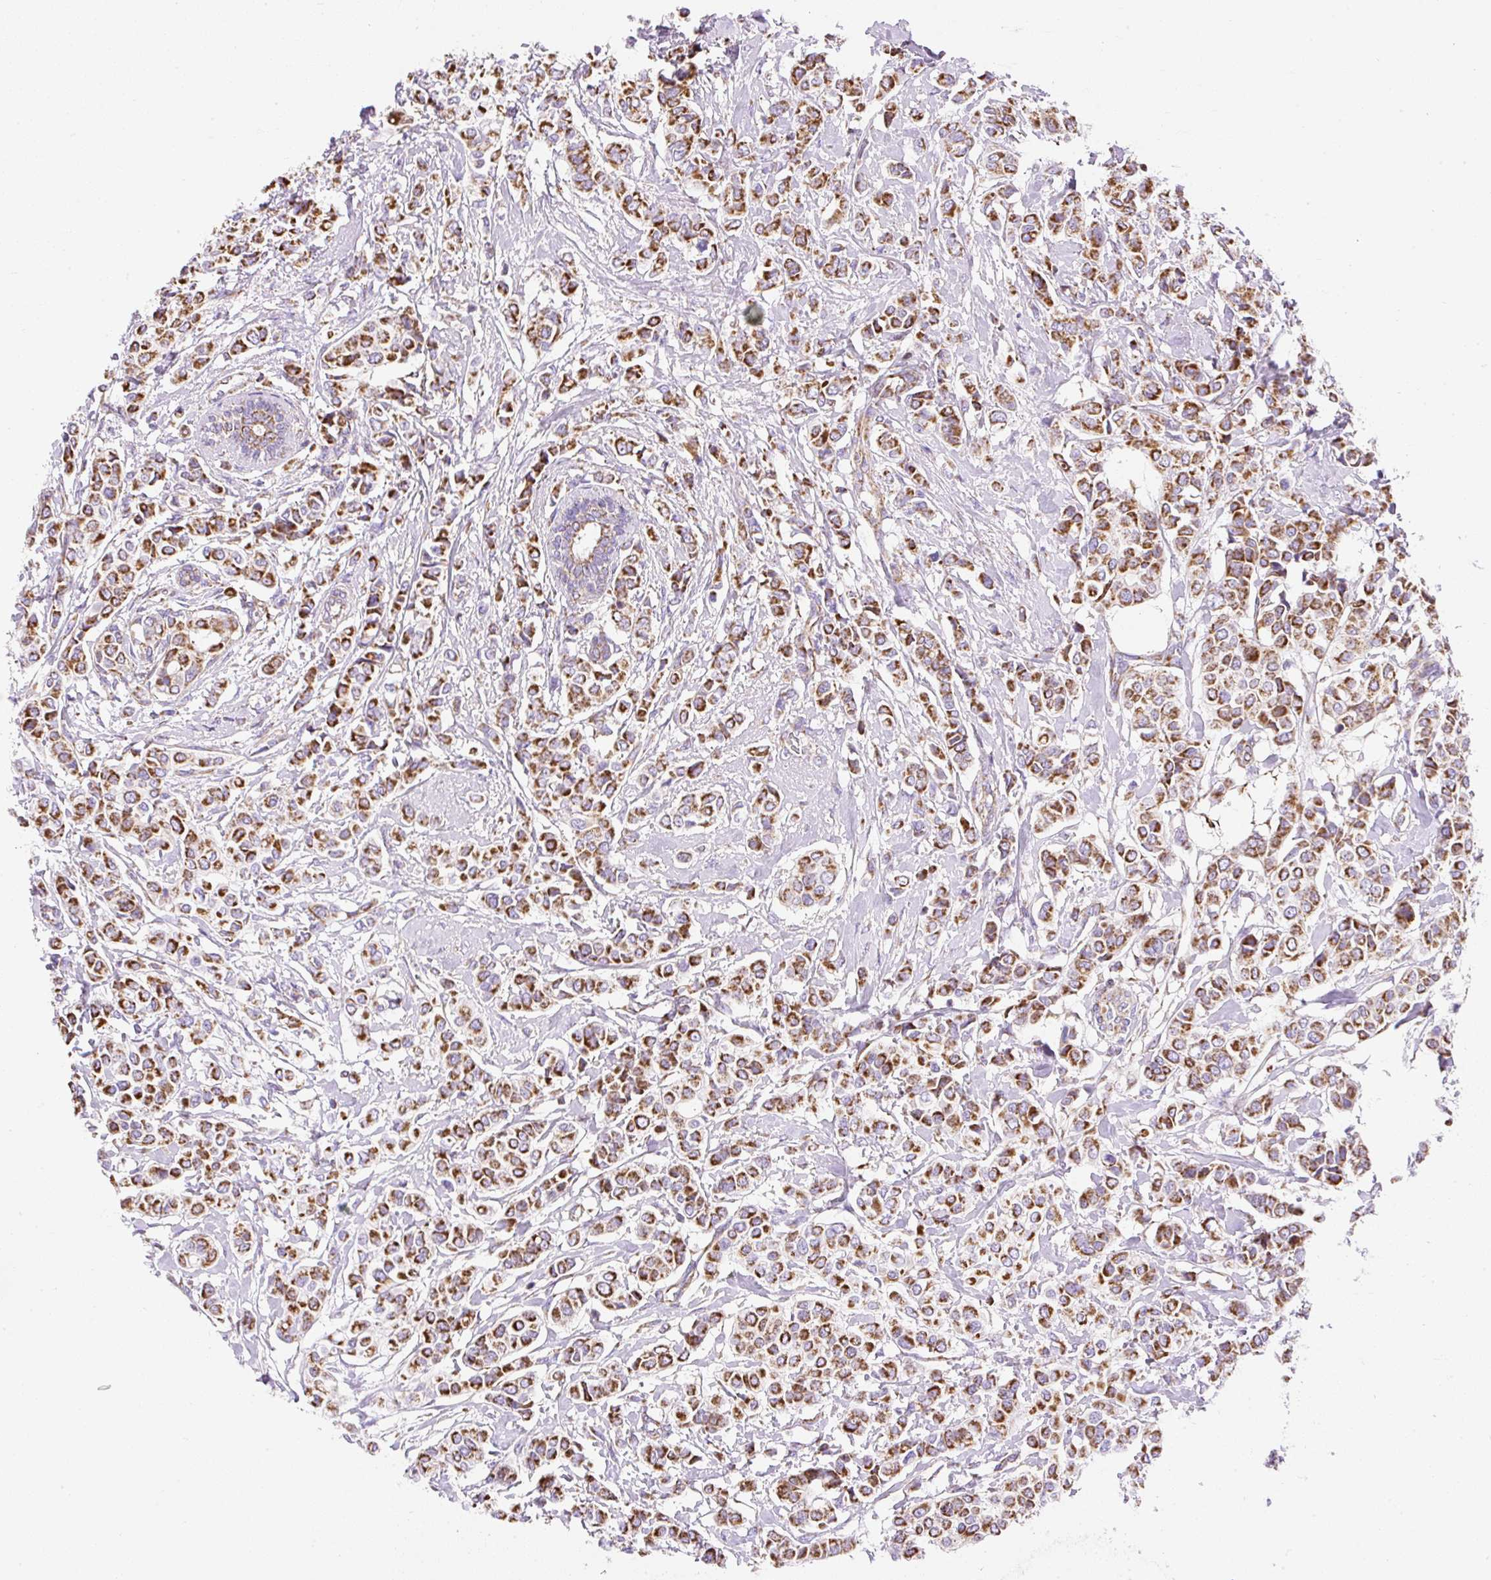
{"staining": {"intensity": "strong", "quantity": ">75%", "location": "cytoplasmic/membranous"}, "tissue": "breast cancer", "cell_type": "Tumor cells", "image_type": "cancer", "snomed": [{"axis": "morphology", "description": "Lobular carcinoma"}, {"axis": "topography", "description": "Breast"}], "caption": "Tumor cells display high levels of strong cytoplasmic/membranous staining in approximately >75% of cells in breast lobular carcinoma.", "gene": "DAAM2", "patient": {"sex": "female", "age": 51}}